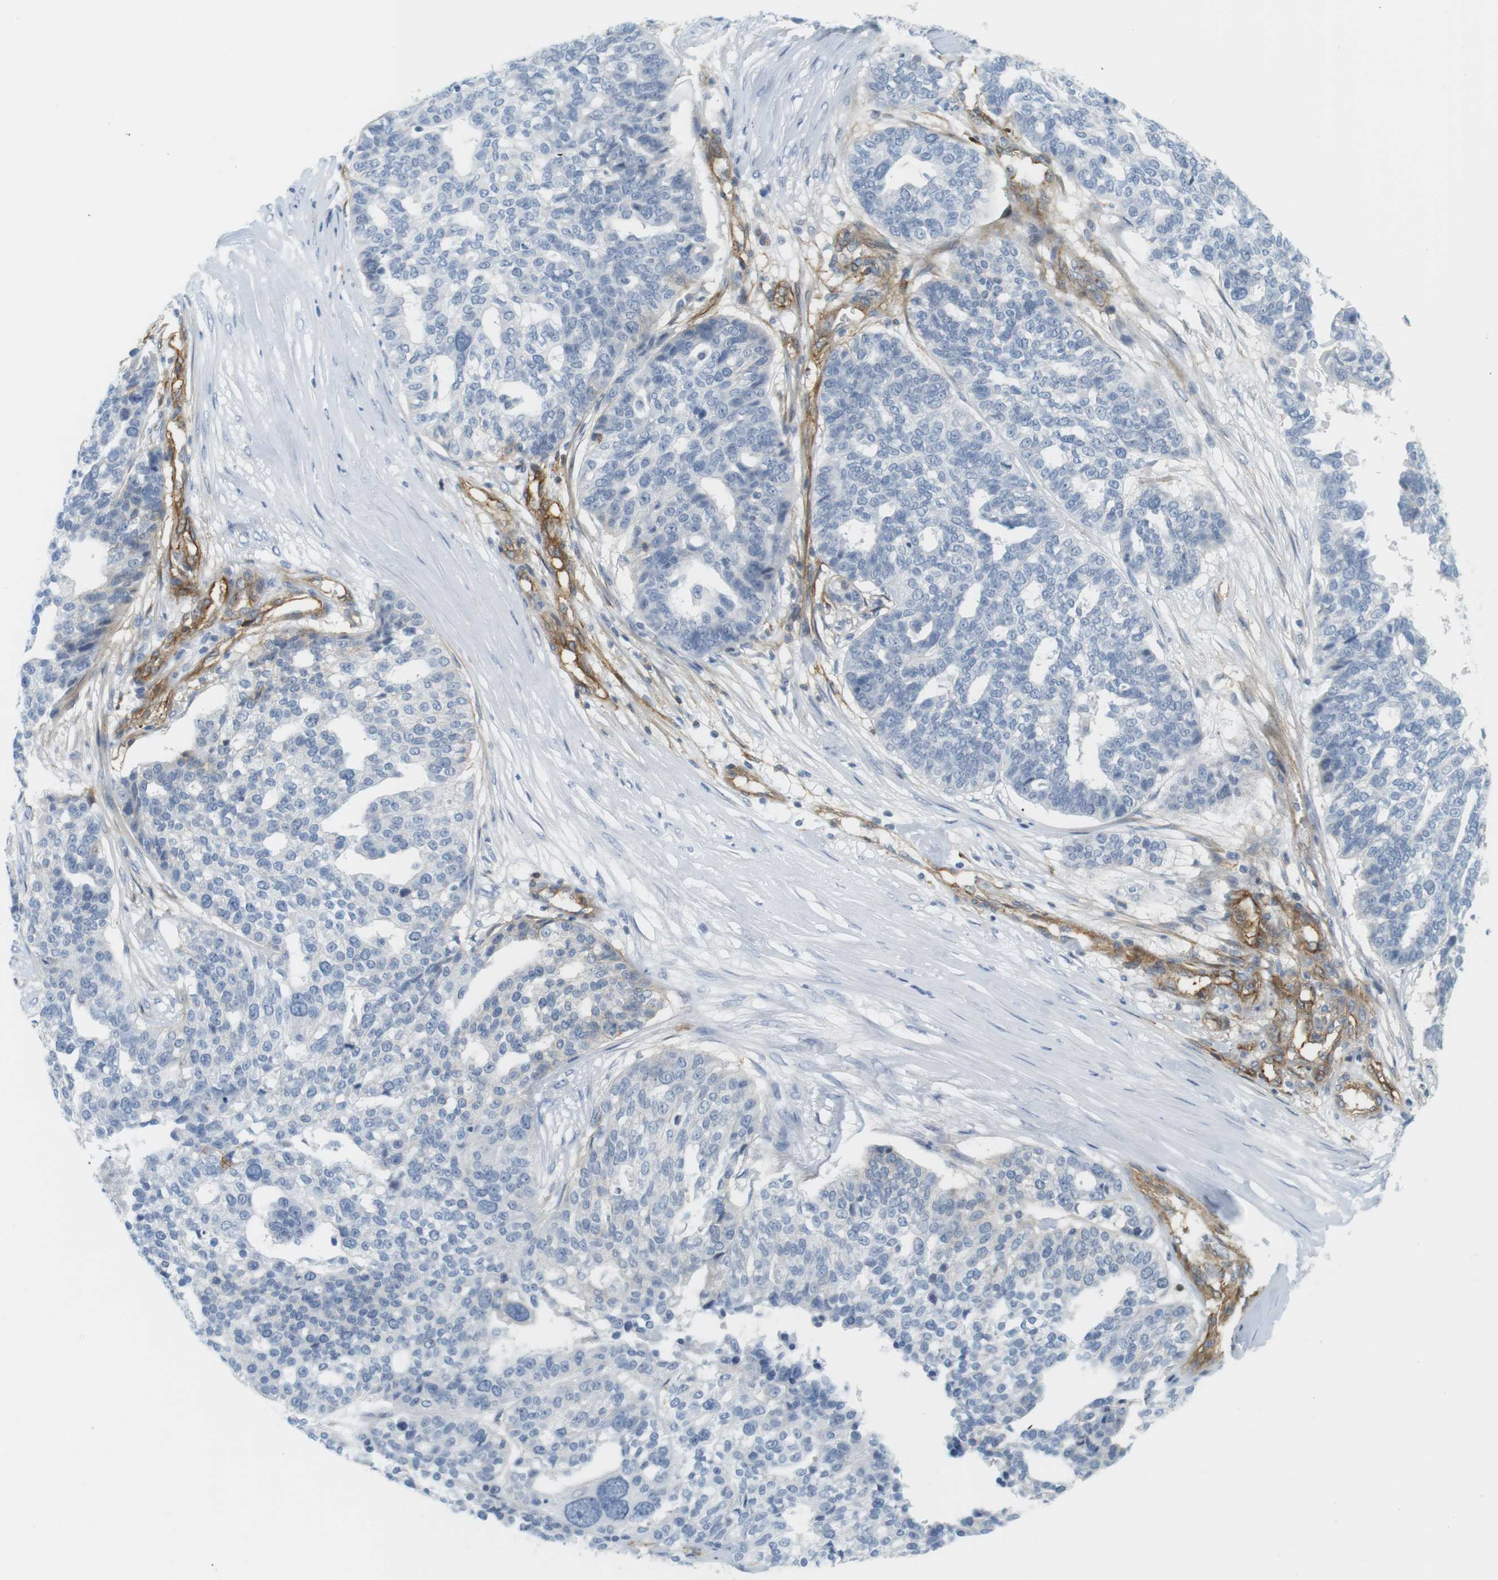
{"staining": {"intensity": "negative", "quantity": "none", "location": "none"}, "tissue": "ovarian cancer", "cell_type": "Tumor cells", "image_type": "cancer", "snomed": [{"axis": "morphology", "description": "Cystadenocarcinoma, serous, NOS"}, {"axis": "topography", "description": "Ovary"}], "caption": "Immunohistochemical staining of ovarian cancer demonstrates no significant expression in tumor cells.", "gene": "F2R", "patient": {"sex": "female", "age": 59}}